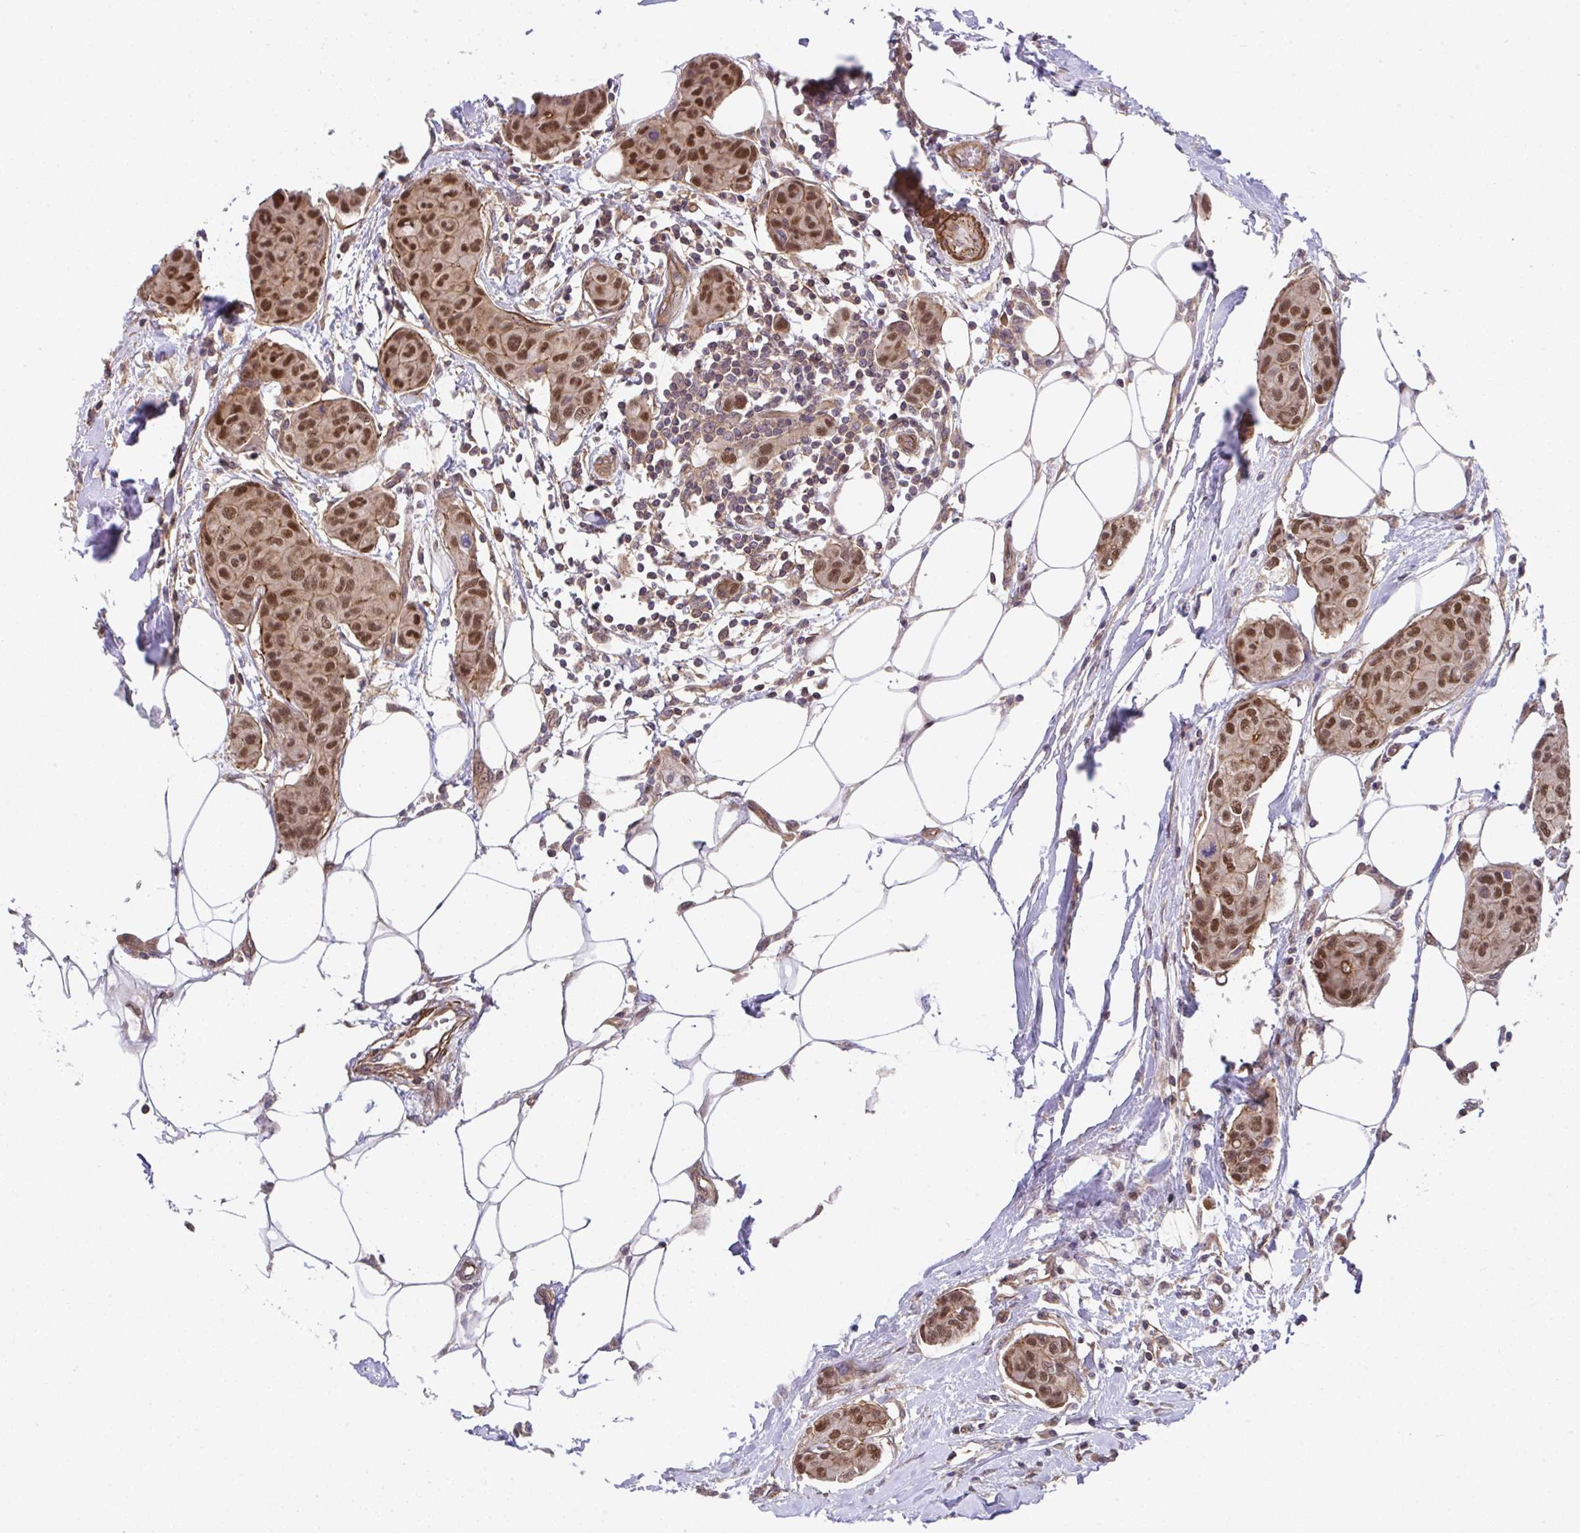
{"staining": {"intensity": "strong", "quantity": ">75%", "location": "cytoplasmic/membranous,nuclear"}, "tissue": "breast cancer", "cell_type": "Tumor cells", "image_type": "cancer", "snomed": [{"axis": "morphology", "description": "Duct carcinoma"}, {"axis": "topography", "description": "Breast"}, {"axis": "topography", "description": "Lymph node"}], "caption": "The micrograph demonstrates a brown stain indicating the presence of a protein in the cytoplasmic/membranous and nuclear of tumor cells in breast cancer (intraductal carcinoma).", "gene": "ZNF696", "patient": {"sex": "female", "age": 80}}